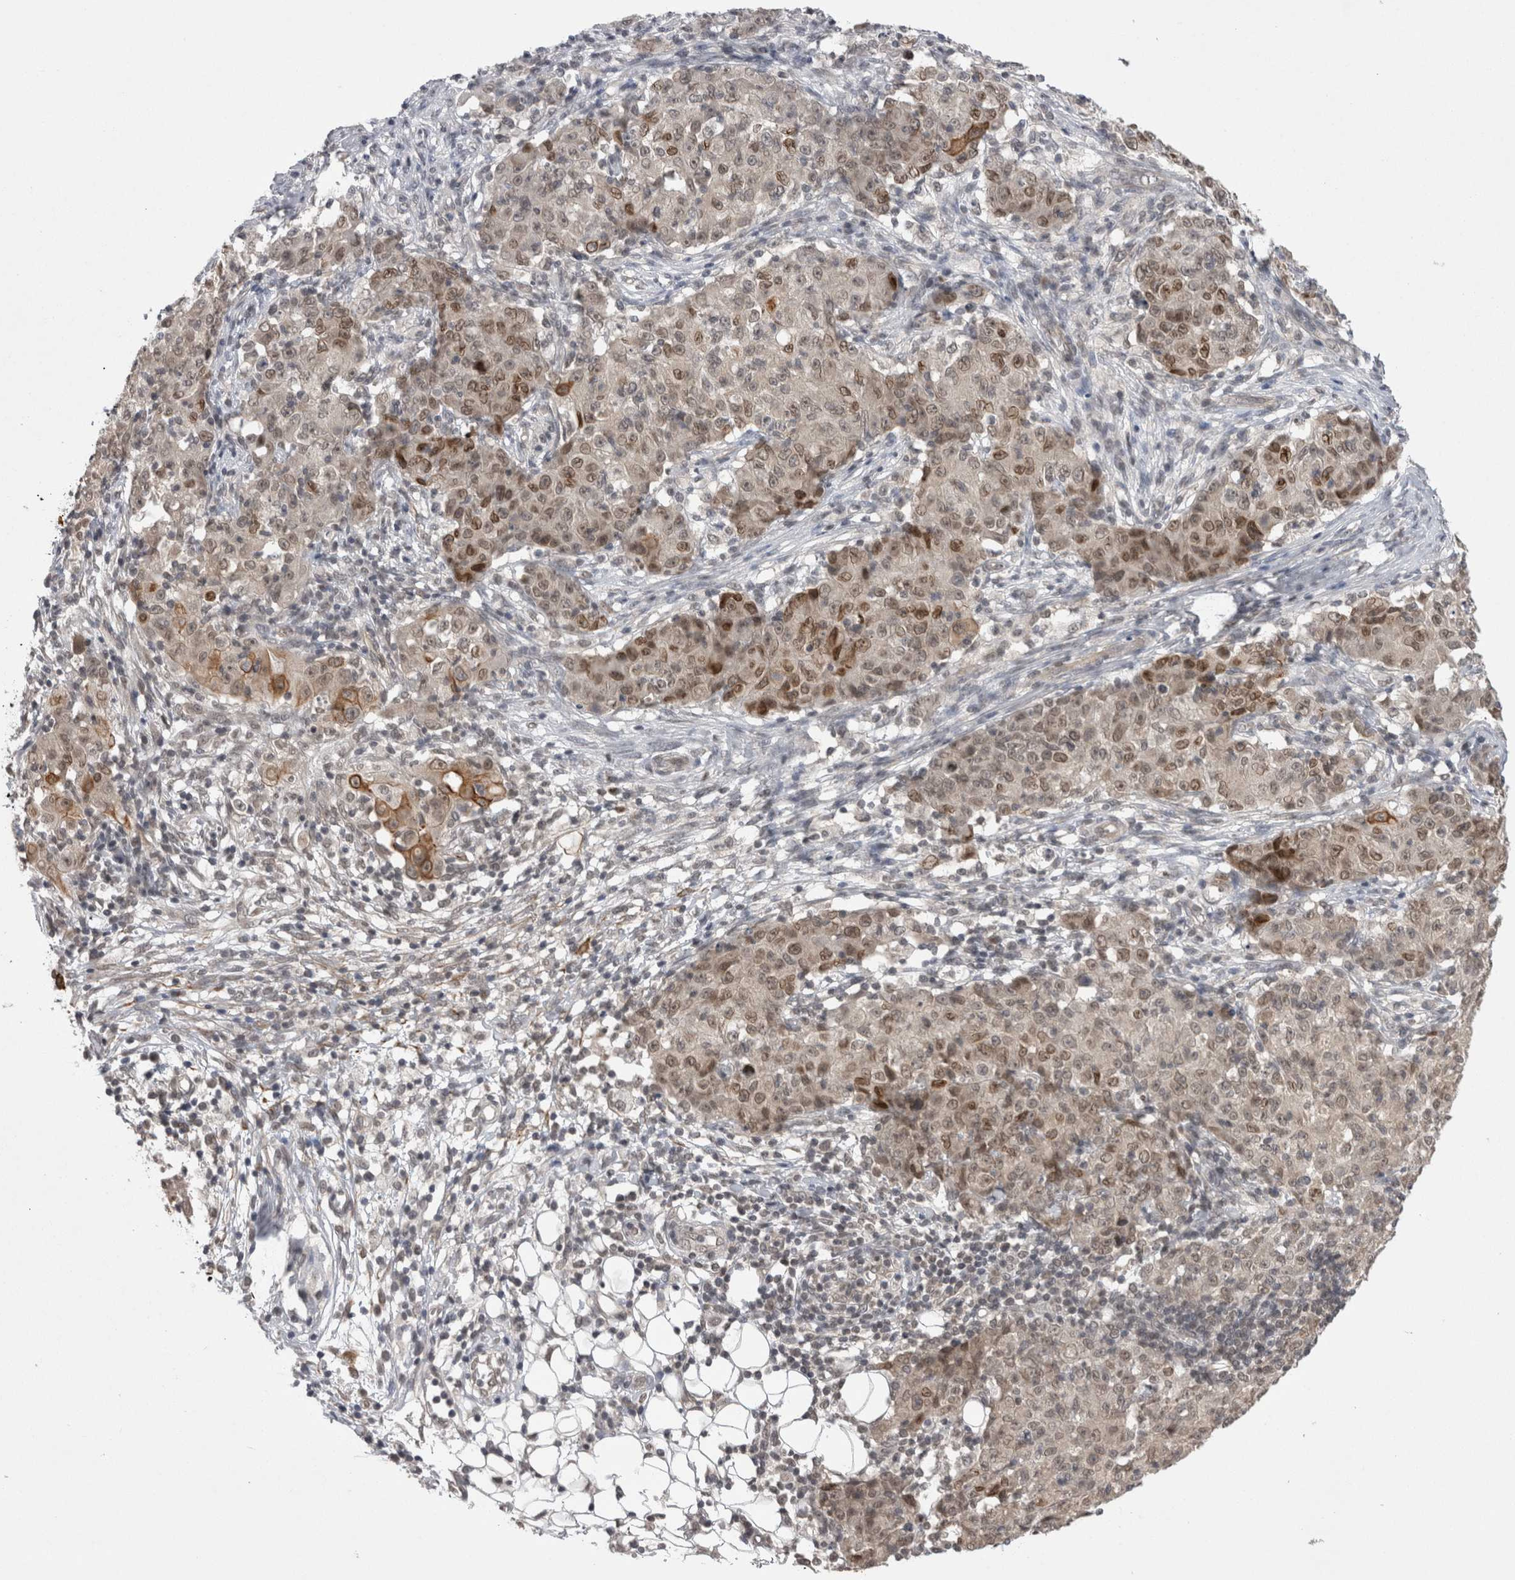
{"staining": {"intensity": "weak", "quantity": ">75%", "location": "cytoplasmic/membranous,nuclear"}, "tissue": "ovarian cancer", "cell_type": "Tumor cells", "image_type": "cancer", "snomed": [{"axis": "morphology", "description": "Carcinoma, endometroid"}, {"axis": "topography", "description": "Ovary"}], "caption": "The histopathology image demonstrates immunohistochemical staining of ovarian cancer (endometroid carcinoma). There is weak cytoplasmic/membranous and nuclear staining is appreciated in about >75% of tumor cells.", "gene": "ZNF341", "patient": {"sex": "female", "age": 42}}